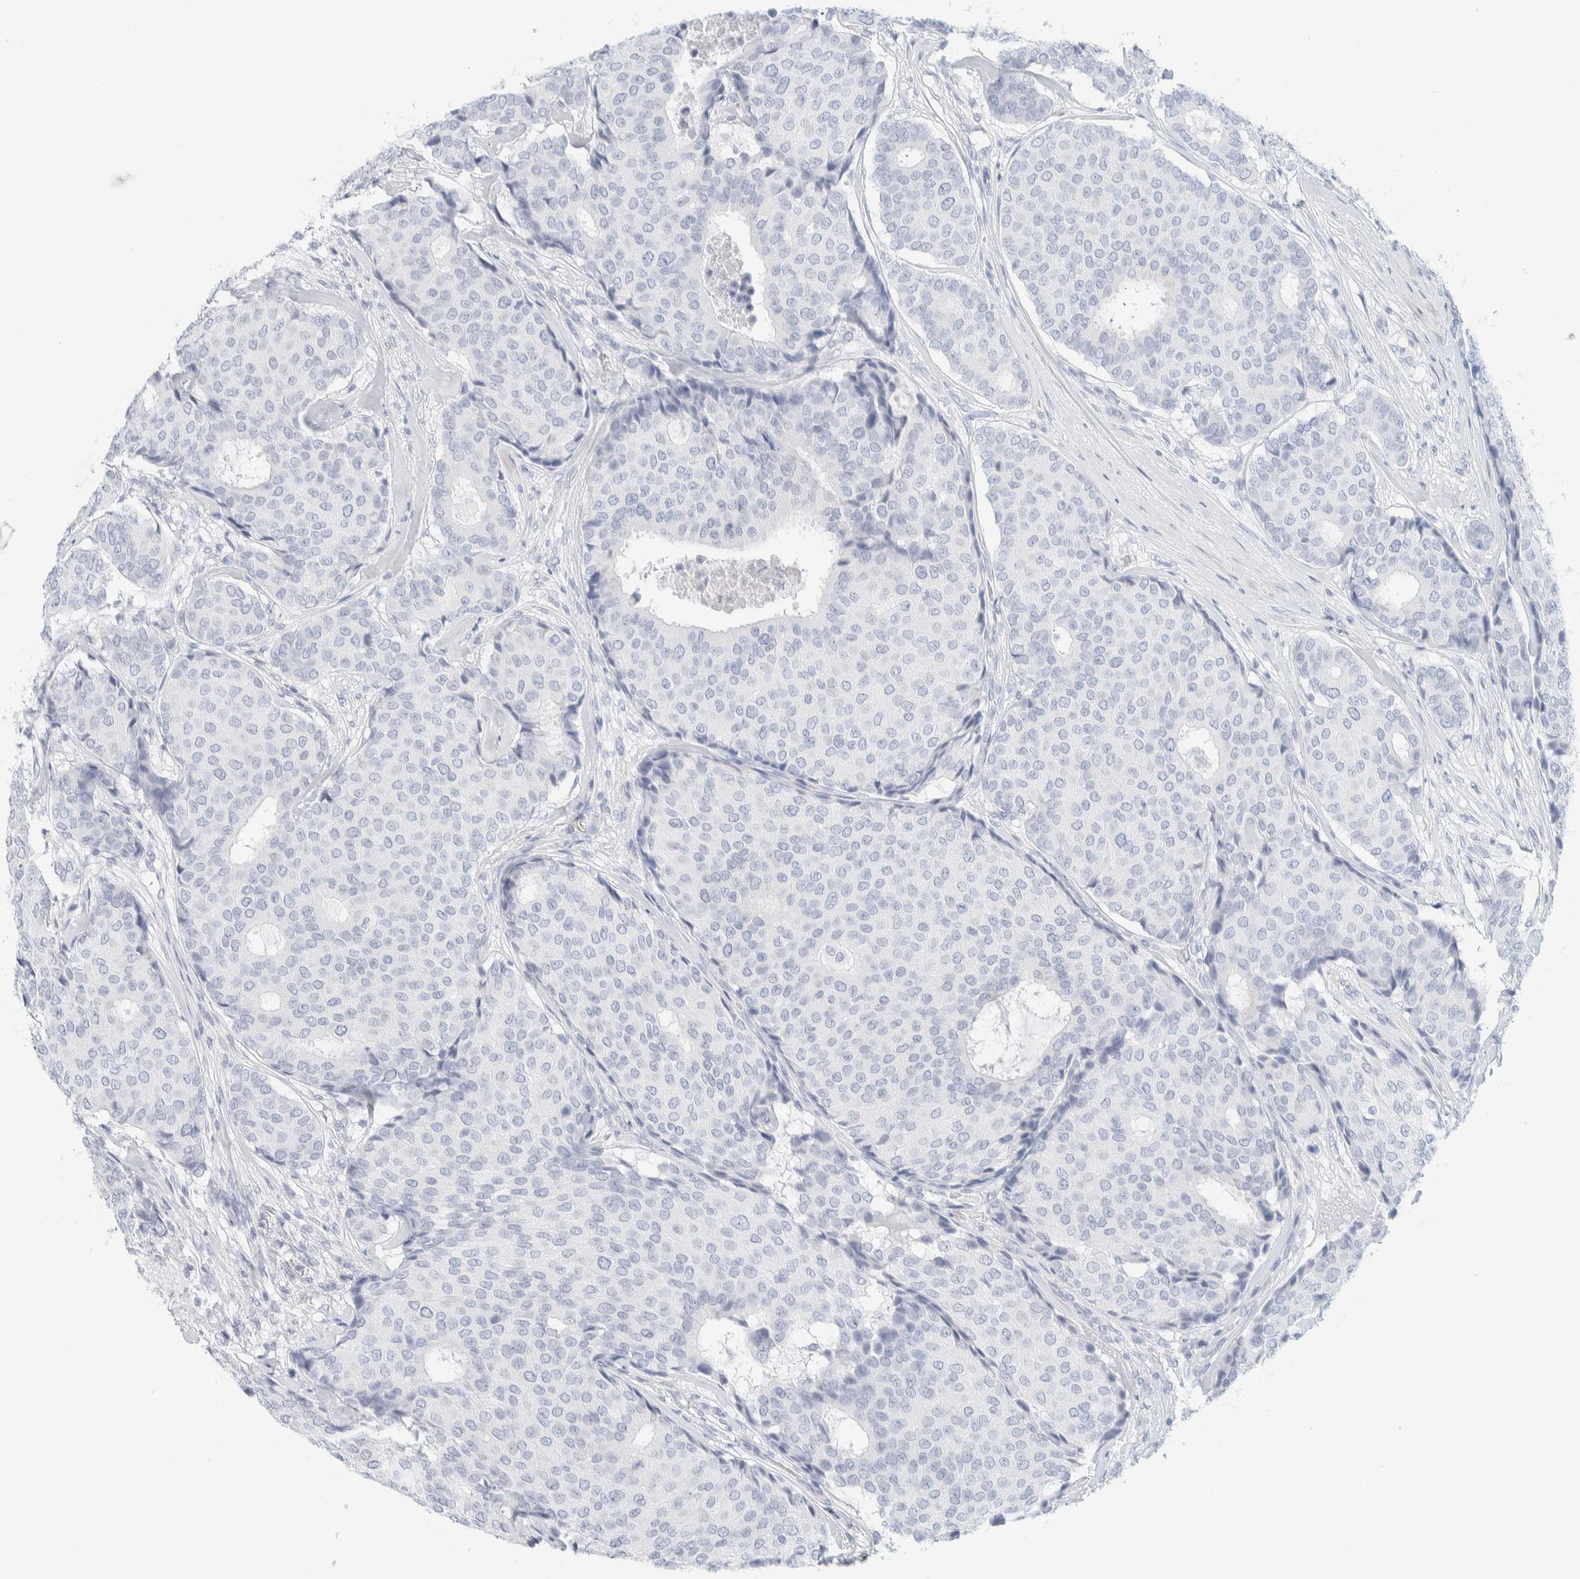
{"staining": {"intensity": "negative", "quantity": "none", "location": "none"}, "tissue": "breast cancer", "cell_type": "Tumor cells", "image_type": "cancer", "snomed": [{"axis": "morphology", "description": "Duct carcinoma"}, {"axis": "topography", "description": "Breast"}], "caption": "Immunohistochemistry histopathology image of human intraductal carcinoma (breast) stained for a protein (brown), which demonstrates no expression in tumor cells.", "gene": "ATCAY", "patient": {"sex": "female", "age": 75}}